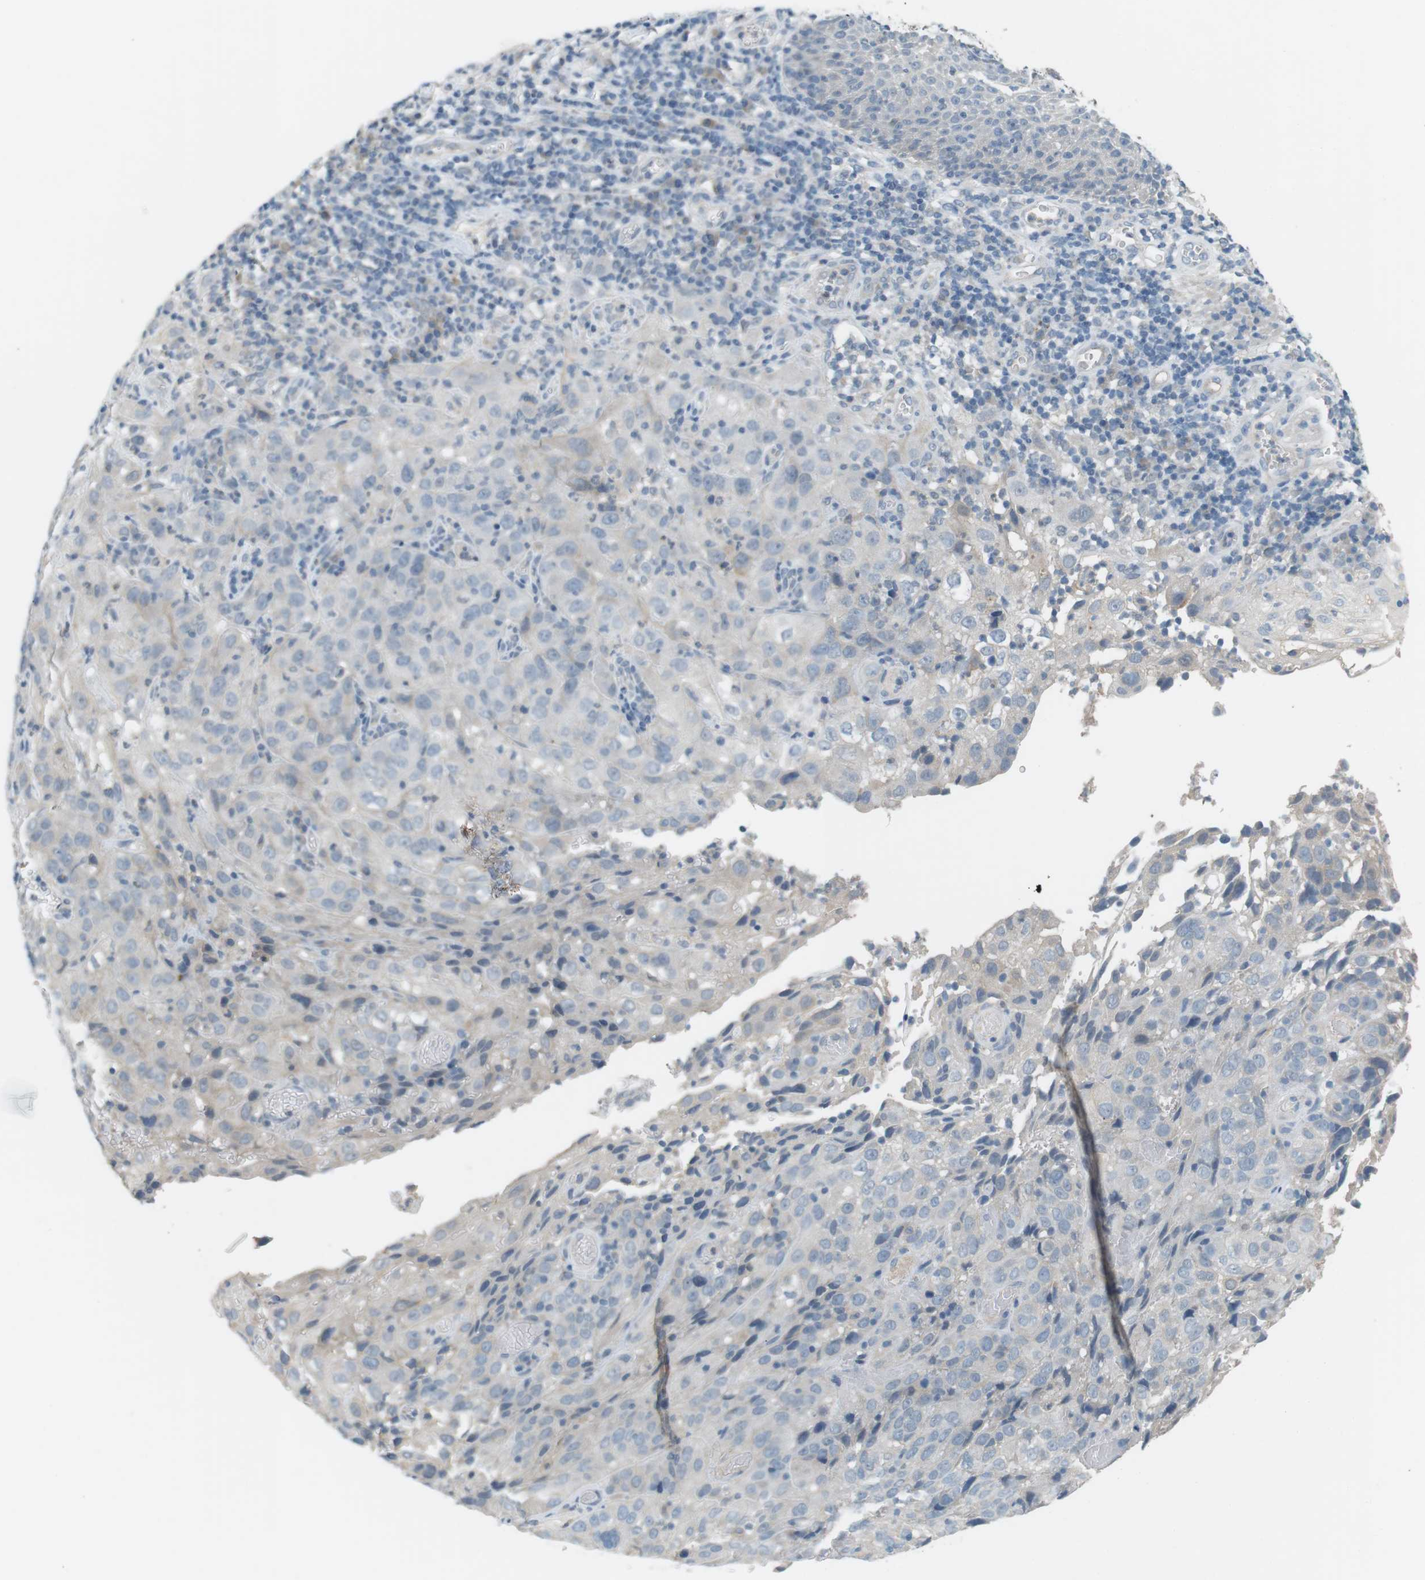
{"staining": {"intensity": "negative", "quantity": "none", "location": "none"}, "tissue": "cervical cancer", "cell_type": "Tumor cells", "image_type": "cancer", "snomed": [{"axis": "morphology", "description": "Squamous cell carcinoma, NOS"}, {"axis": "topography", "description": "Cervix"}], "caption": "Immunohistochemical staining of cervical squamous cell carcinoma demonstrates no significant expression in tumor cells.", "gene": "RTN3", "patient": {"sex": "female", "age": 32}}